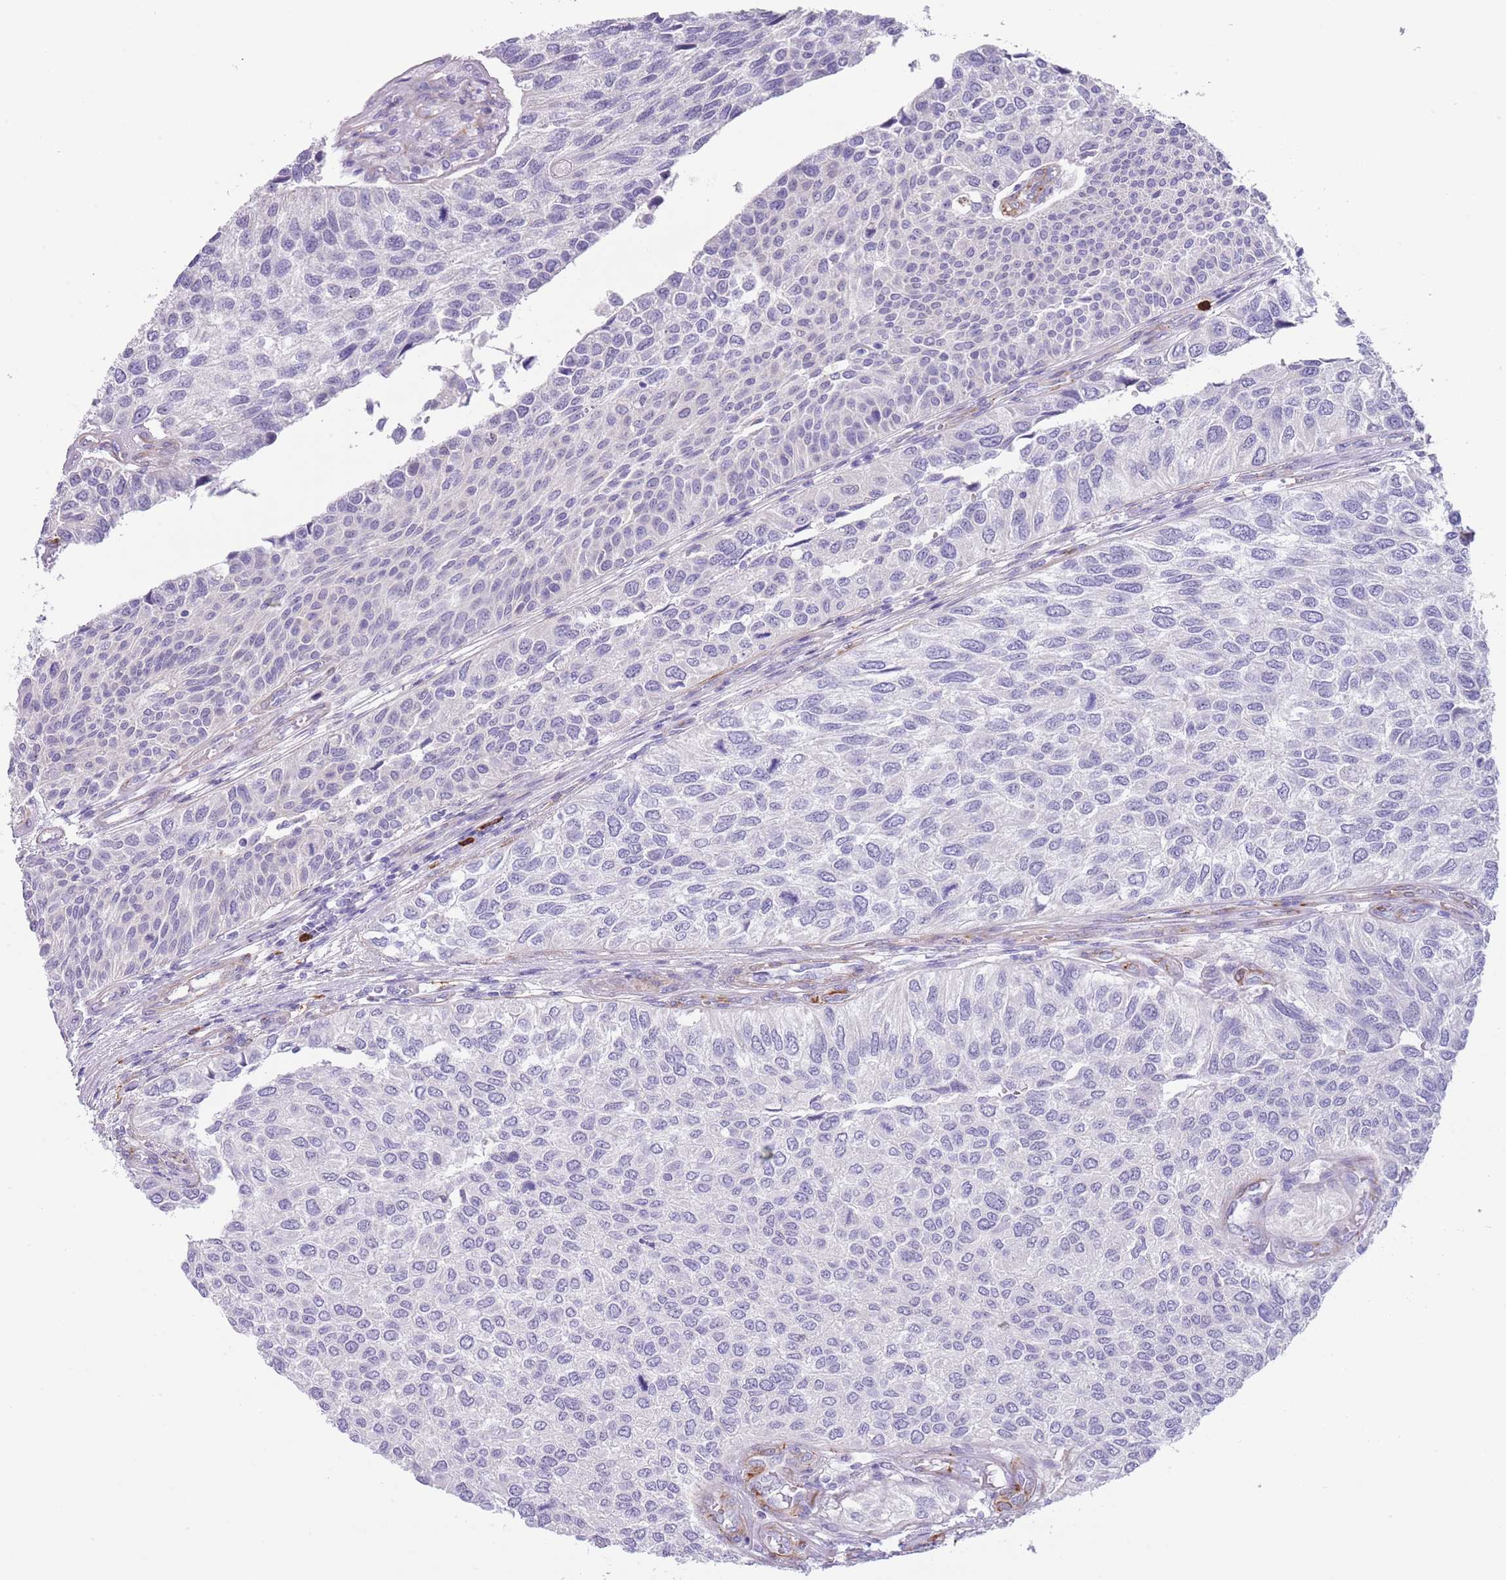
{"staining": {"intensity": "negative", "quantity": "none", "location": "none"}, "tissue": "urothelial cancer", "cell_type": "Tumor cells", "image_type": "cancer", "snomed": [{"axis": "morphology", "description": "Urothelial carcinoma, NOS"}, {"axis": "topography", "description": "Urinary bladder"}], "caption": "The image demonstrates no staining of tumor cells in transitional cell carcinoma.", "gene": "TSGA13", "patient": {"sex": "male", "age": 55}}